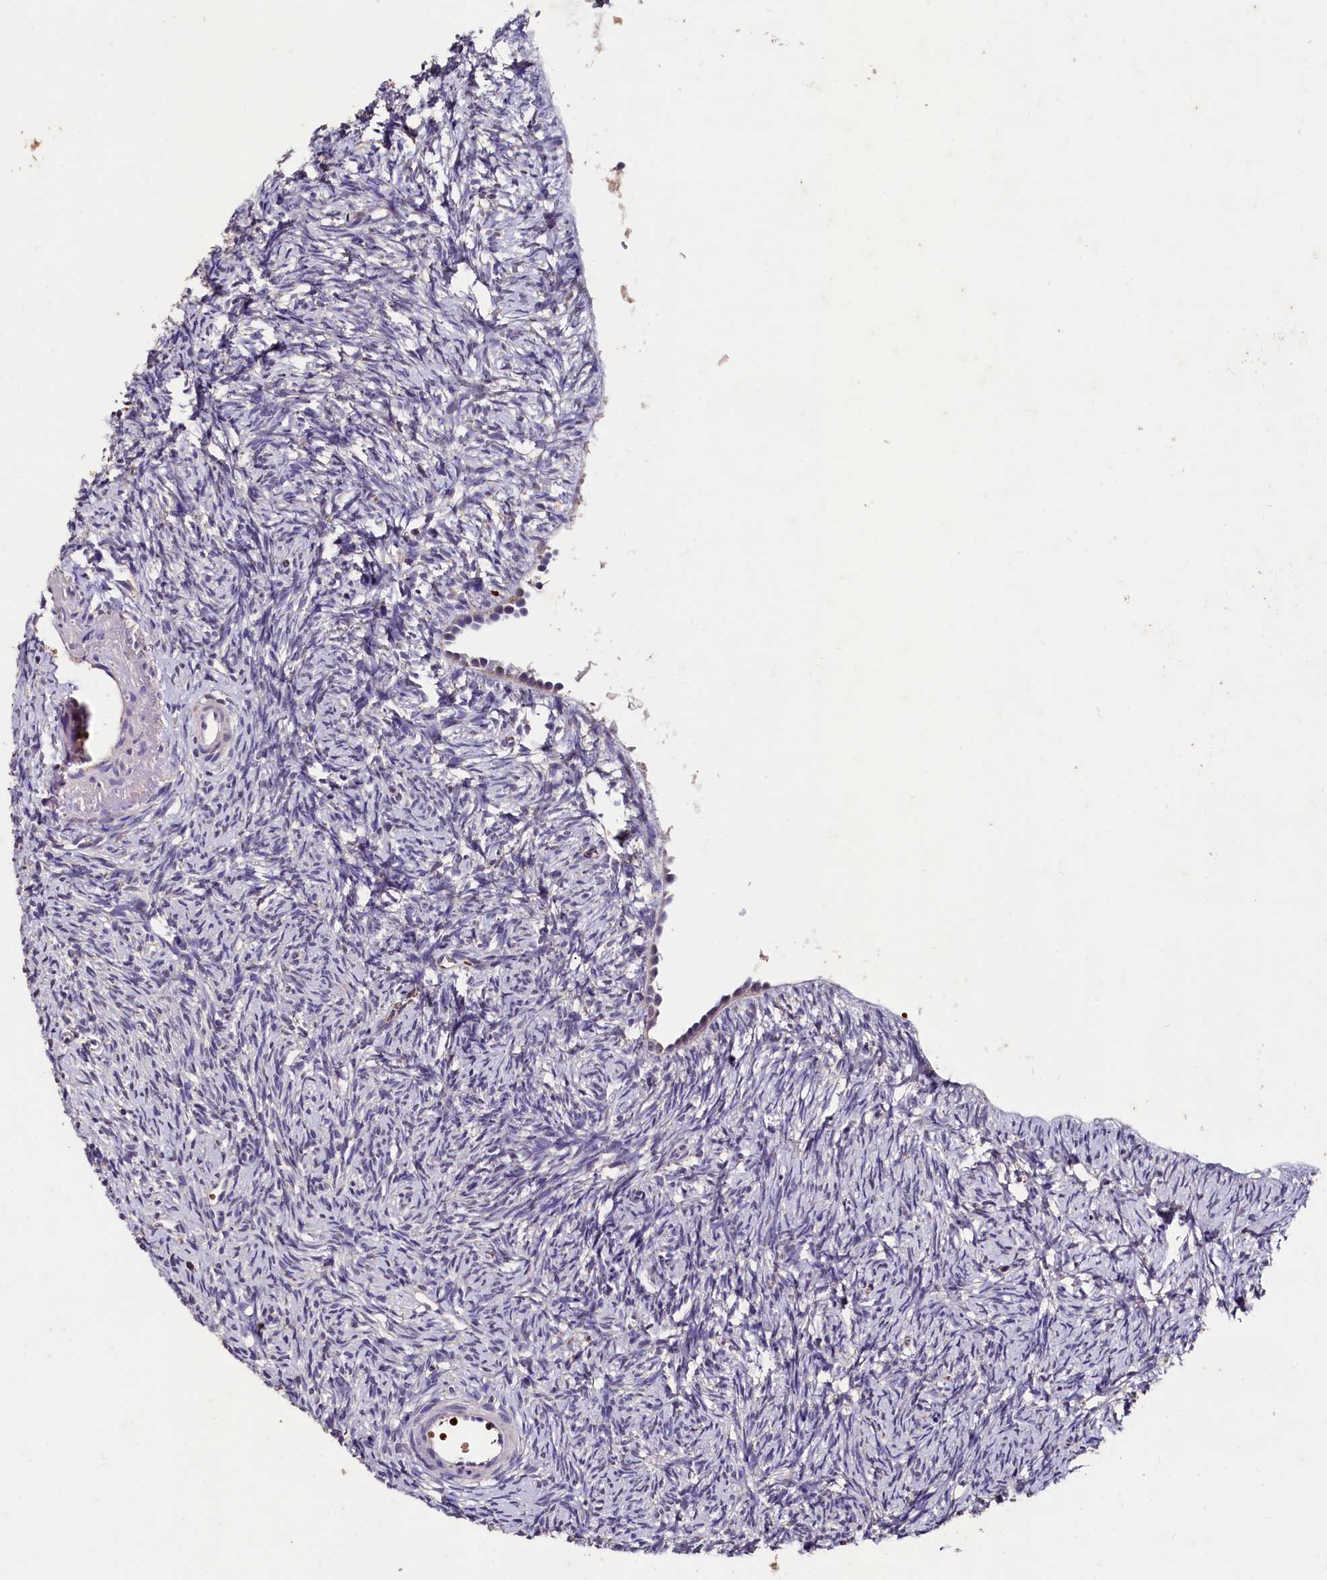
{"staining": {"intensity": "negative", "quantity": "none", "location": "none"}, "tissue": "ovary", "cell_type": "Ovarian stroma cells", "image_type": "normal", "snomed": [{"axis": "morphology", "description": "Normal tissue, NOS"}, {"axis": "topography", "description": "Ovary"}], "caption": "DAB (3,3'-diaminobenzidine) immunohistochemical staining of benign ovary shows no significant positivity in ovarian stroma cells.", "gene": "CSTPP1", "patient": {"sex": "female", "age": 51}}